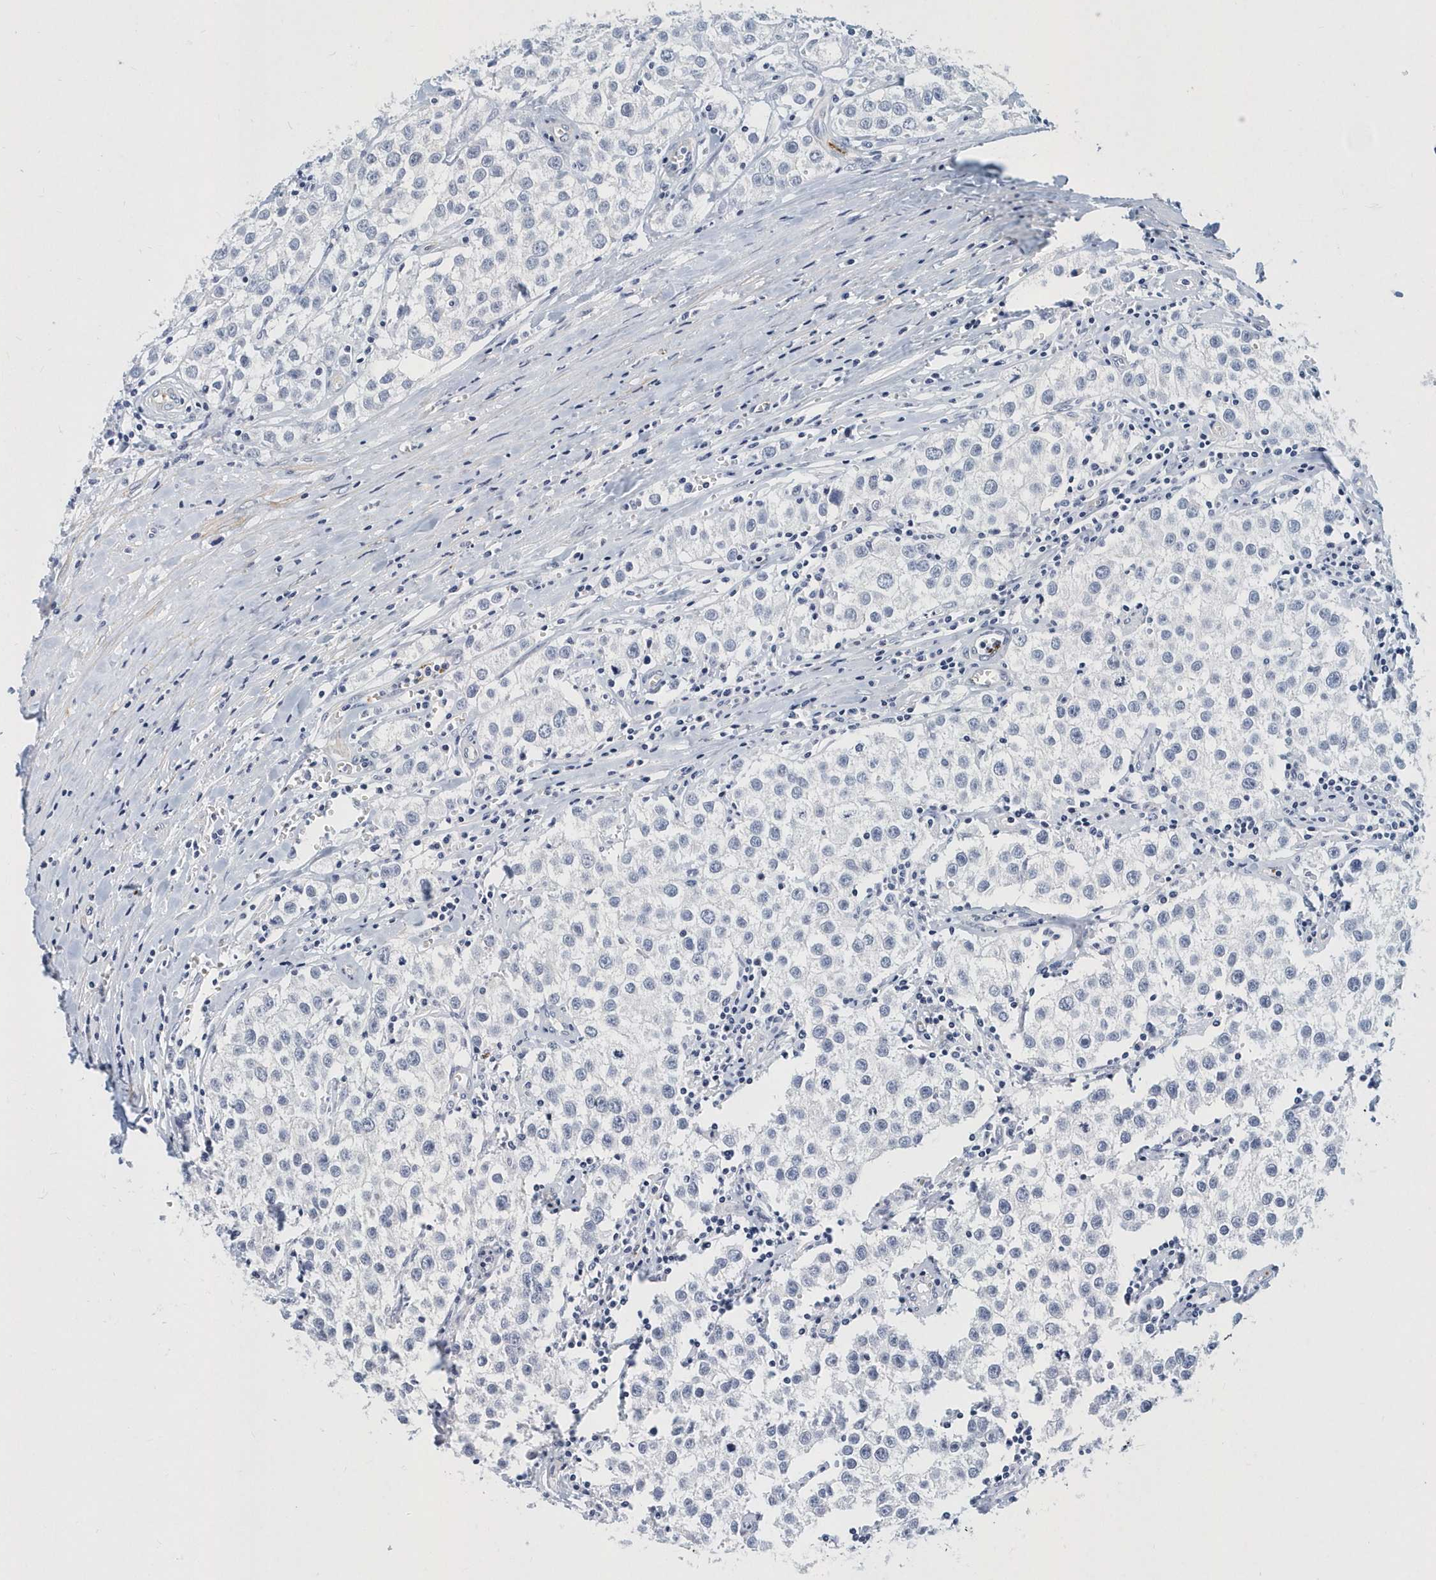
{"staining": {"intensity": "negative", "quantity": "none", "location": "none"}, "tissue": "testis cancer", "cell_type": "Tumor cells", "image_type": "cancer", "snomed": [{"axis": "morphology", "description": "Seminoma, NOS"}, {"axis": "morphology", "description": "Carcinoma, Embryonal, NOS"}, {"axis": "topography", "description": "Testis"}], "caption": "High magnification brightfield microscopy of testis seminoma stained with DAB (3,3'-diaminobenzidine) (brown) and counterstained with hematoxylin (blue): tumor cells show no significant staining. (DAB IHC, high magnification).", "gene": "ITGA2B", "patient": {"sex": "male", "age": 43}}